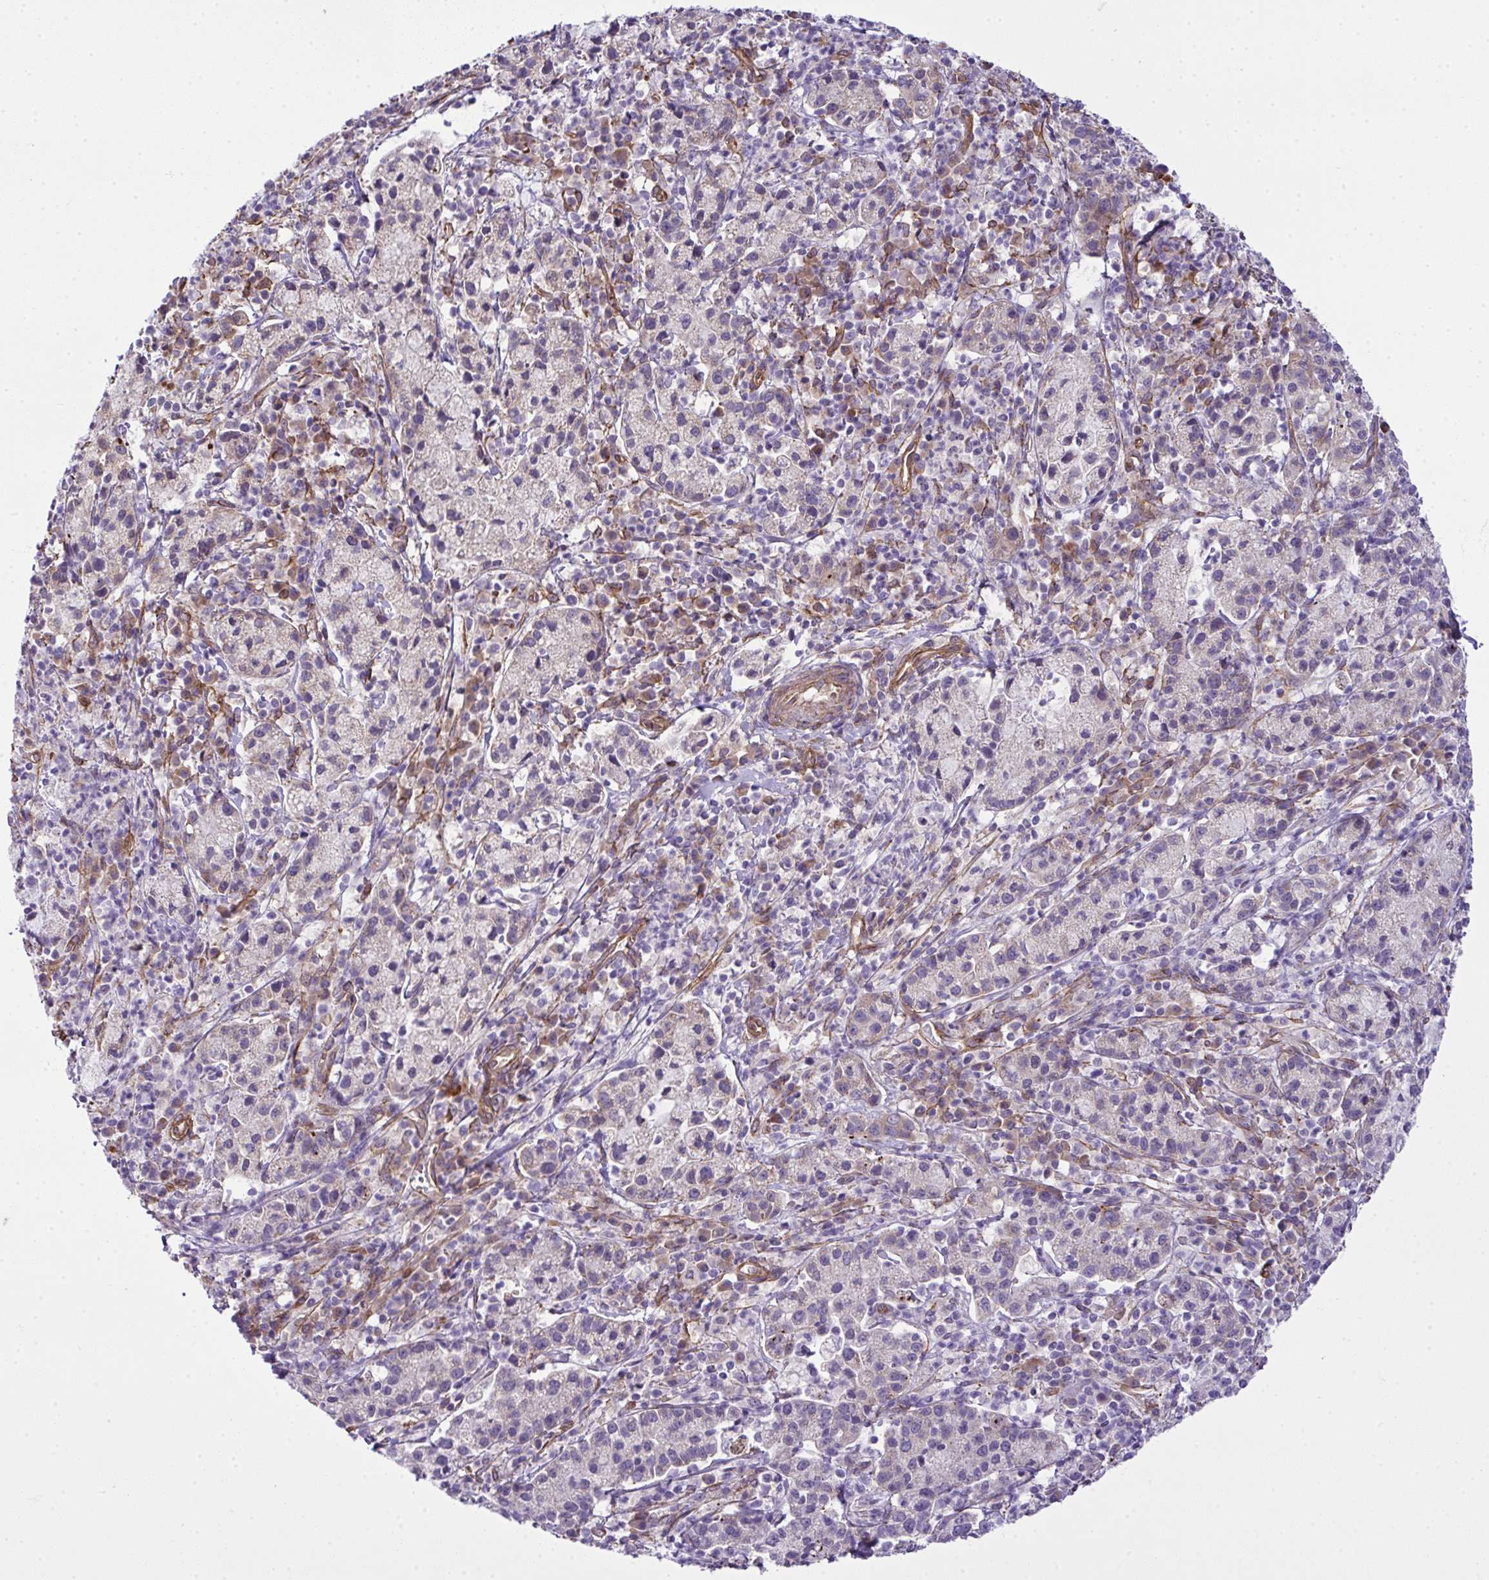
{"staining": {"intensity": "negative", "quantity": "none", "location": "none"}, "tissue": "cervical cancer", "cell_type": "Tumor cells", "image_type": "cancer", "snomed": [{"axis": "morphology", "description": "Normal tissue, NOS"}, {"axis": "morphology", "description": "Adenocarcinoma, NOS"}, {"axis": "topography", "description": "Cervix"}], "caption": "An image of cervical adenocarcinoma stained for a protein exhibits no brown staining in tumor cells.", "gene": "RSKR", "patient": {"sex": "female", "age": 44}}